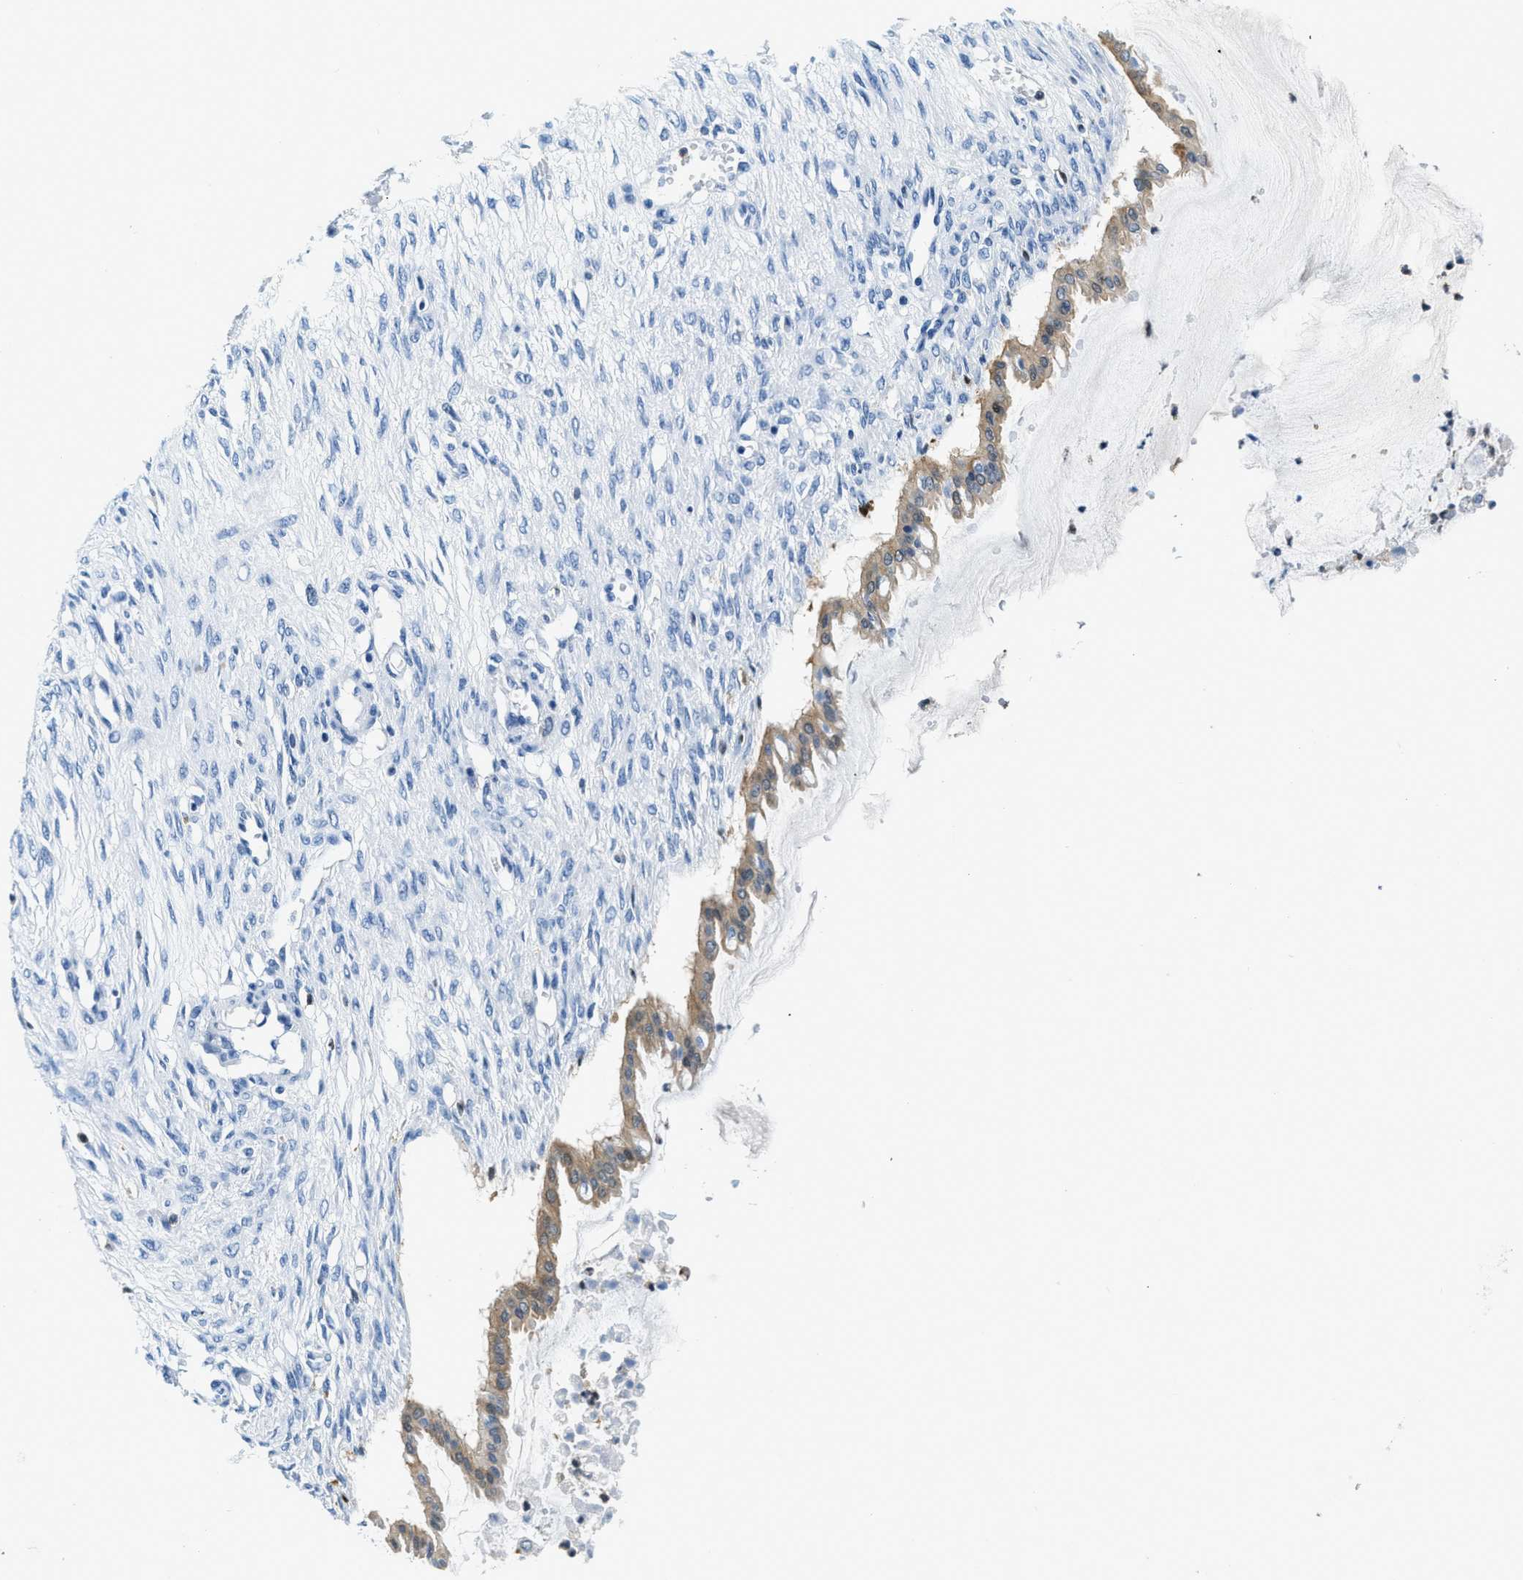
{"staining": {"intensity": "weak", "quantity": "<25%", "location": "cytoplasmic/membranous"}, "tissue": "ovarian cancer", "cell_type": "Tumor cells", "image_type": "cancer", "snomed": [{"axis": "morphology", "description": "Cystadenocarcinoma, mucinous, NOS"}, {"axis": "topography", "description": "Ovary"}], "caption": "The immunohistochemistry (IHC) micrograph has no significant positivity in tumor cells of ovarian cancer tissue.", "gene": "CAPG", "patient": {"sex": "female", "age": 73}}